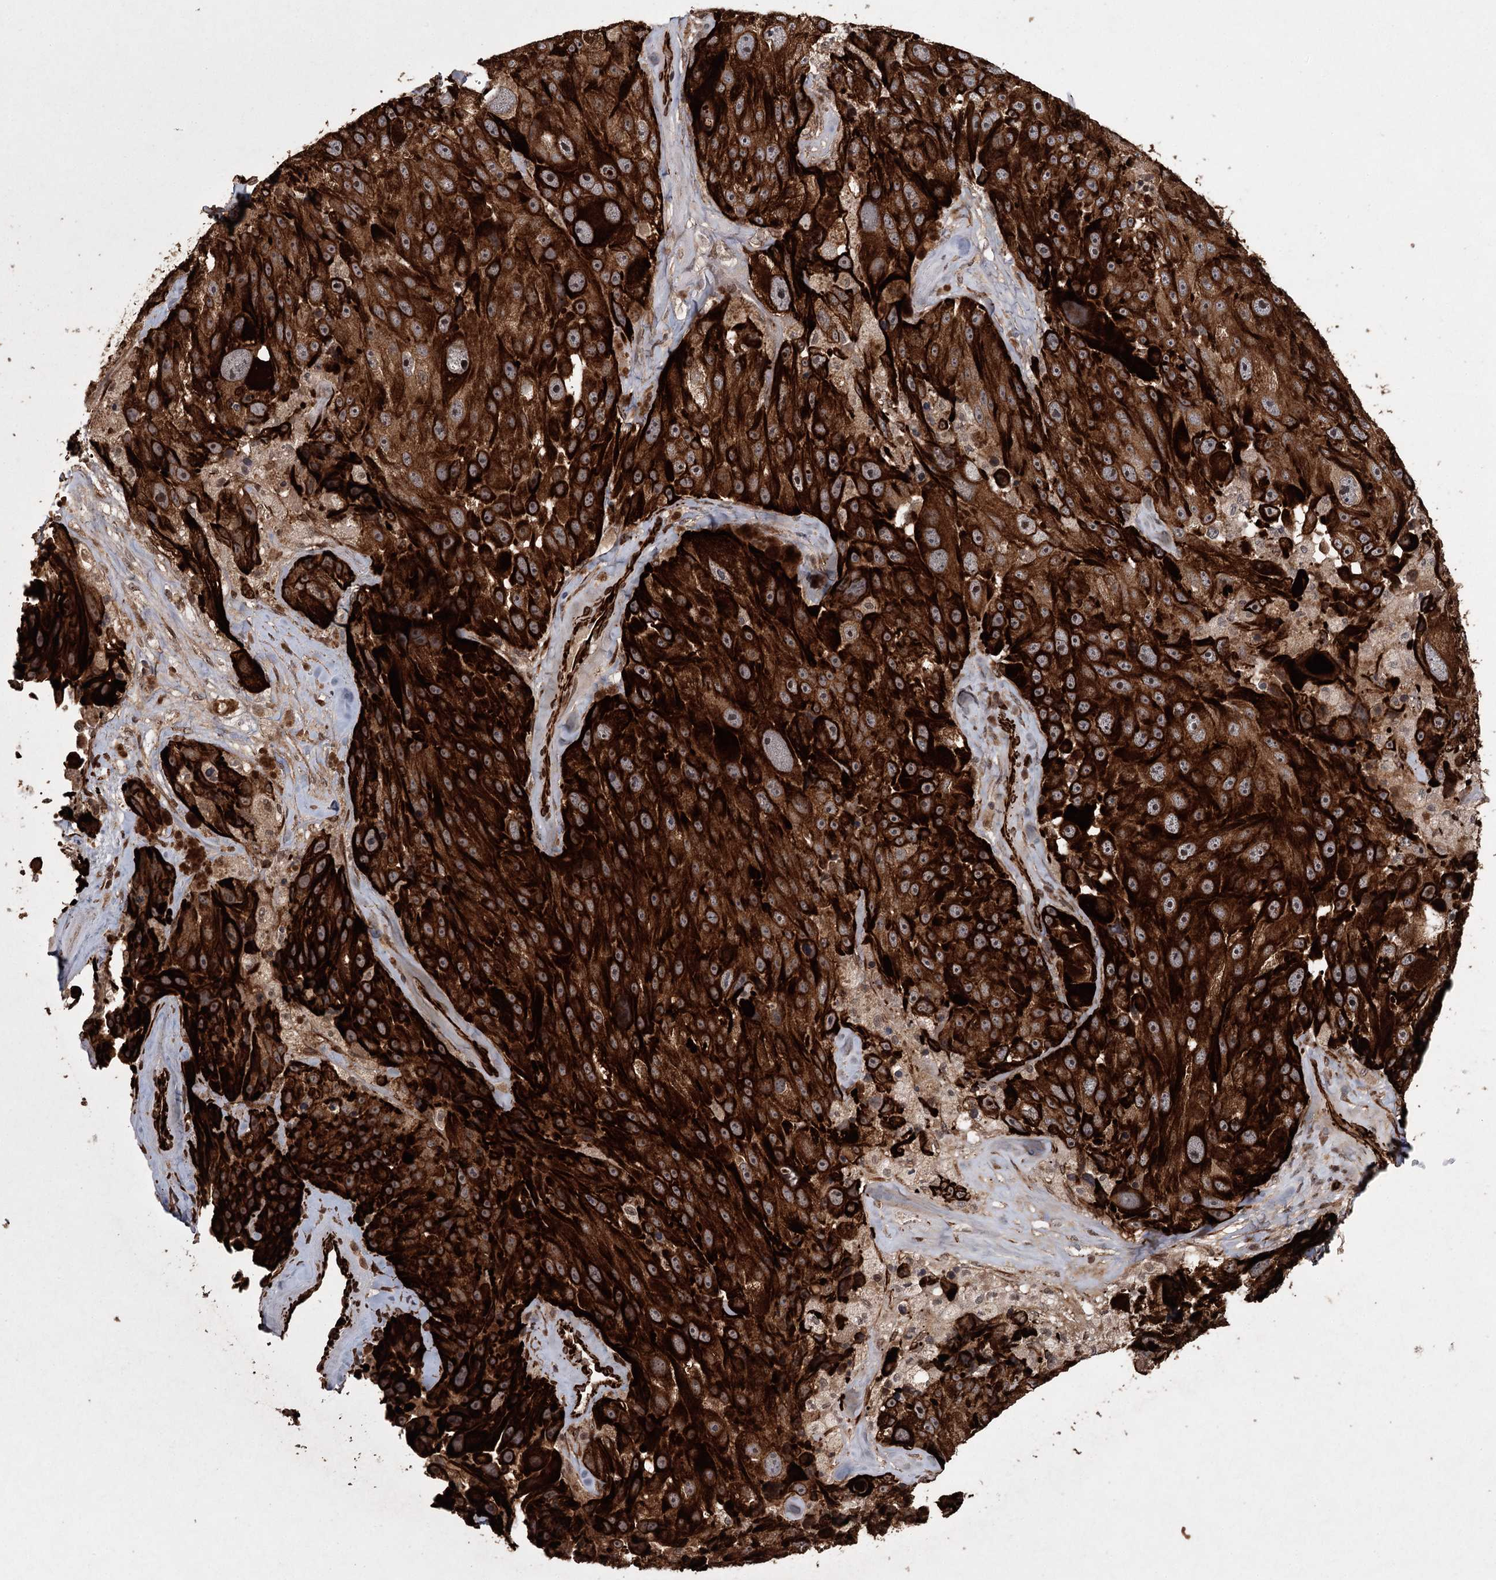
{"staining": {"intensity": "strong", "quantity": ">75%", "location": "cytoplasmic/membranous"}, "tissue": "melanoma", "cell_type": "Tumor cells", "image_type": "cancer", "snomed": [{"axis": "morphology", "description": "Malignant melanoma, Metastatic site"}, {"axis": "topography", "description": "Lymph node"}], "caption": "IHC photomicrograph of human malignant melanoma (metastatic site) stained for a protein (brown), which shows high levels of strong cytoplasmic/membranous positivity in approximately >75% of tumor cells.", "gene": "RPAP3", "patient": {"sex": "male", "age": 62}}